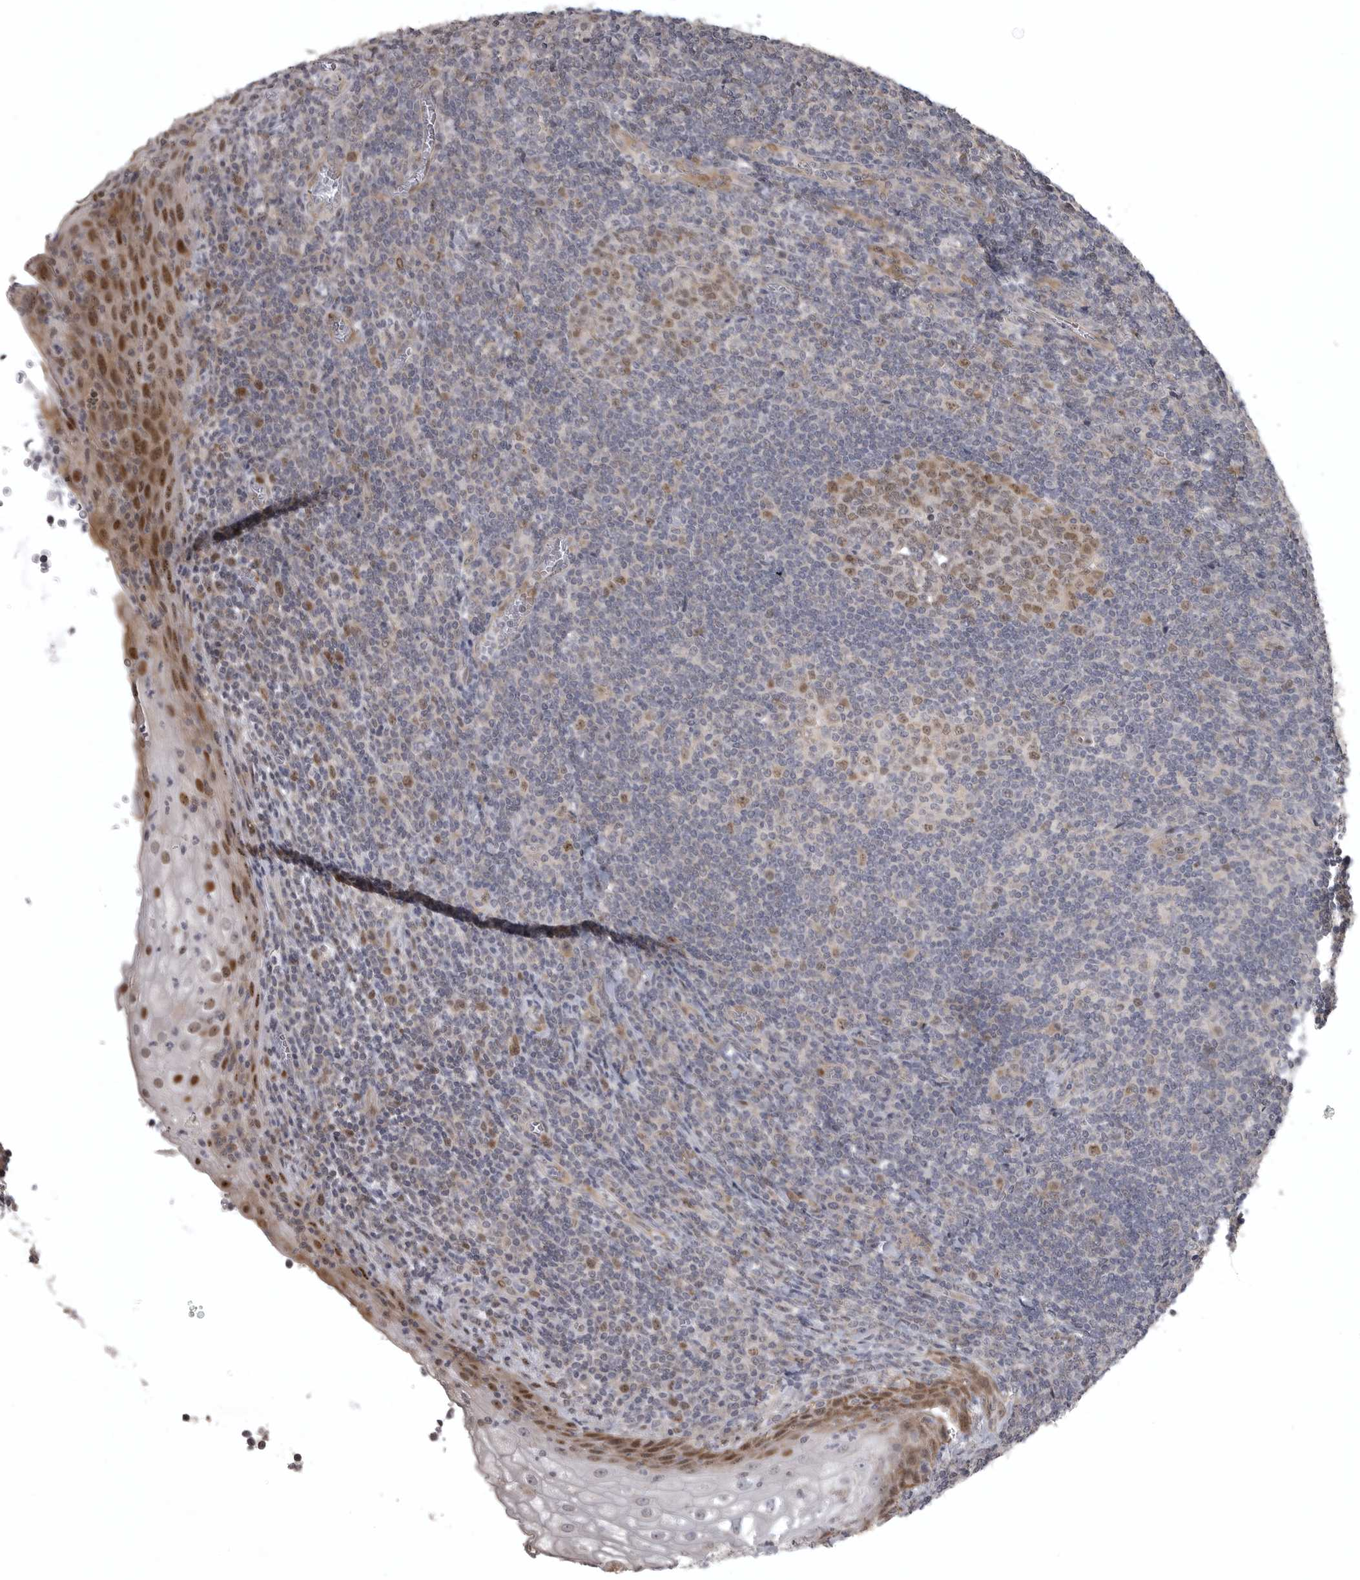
{"staining": {"intensity": "moderate", "quantity": "25%-75%", "location": "nuclear"}, "tissue": "tonsil", "cell_type": "Germinal center cells", "image_type": "normal", "snomed": [{"axis": "morphology", "description": "Normal tissue, NOS"}, {"axis": "topography", "description": "Tonsil"}], "caption": "An image of tonsil stained for a protein exhibits moderate nuclear brown staining in germinal center cells.", "gene": "POLE2", "patient": {"sex": "male", "age": 37}}